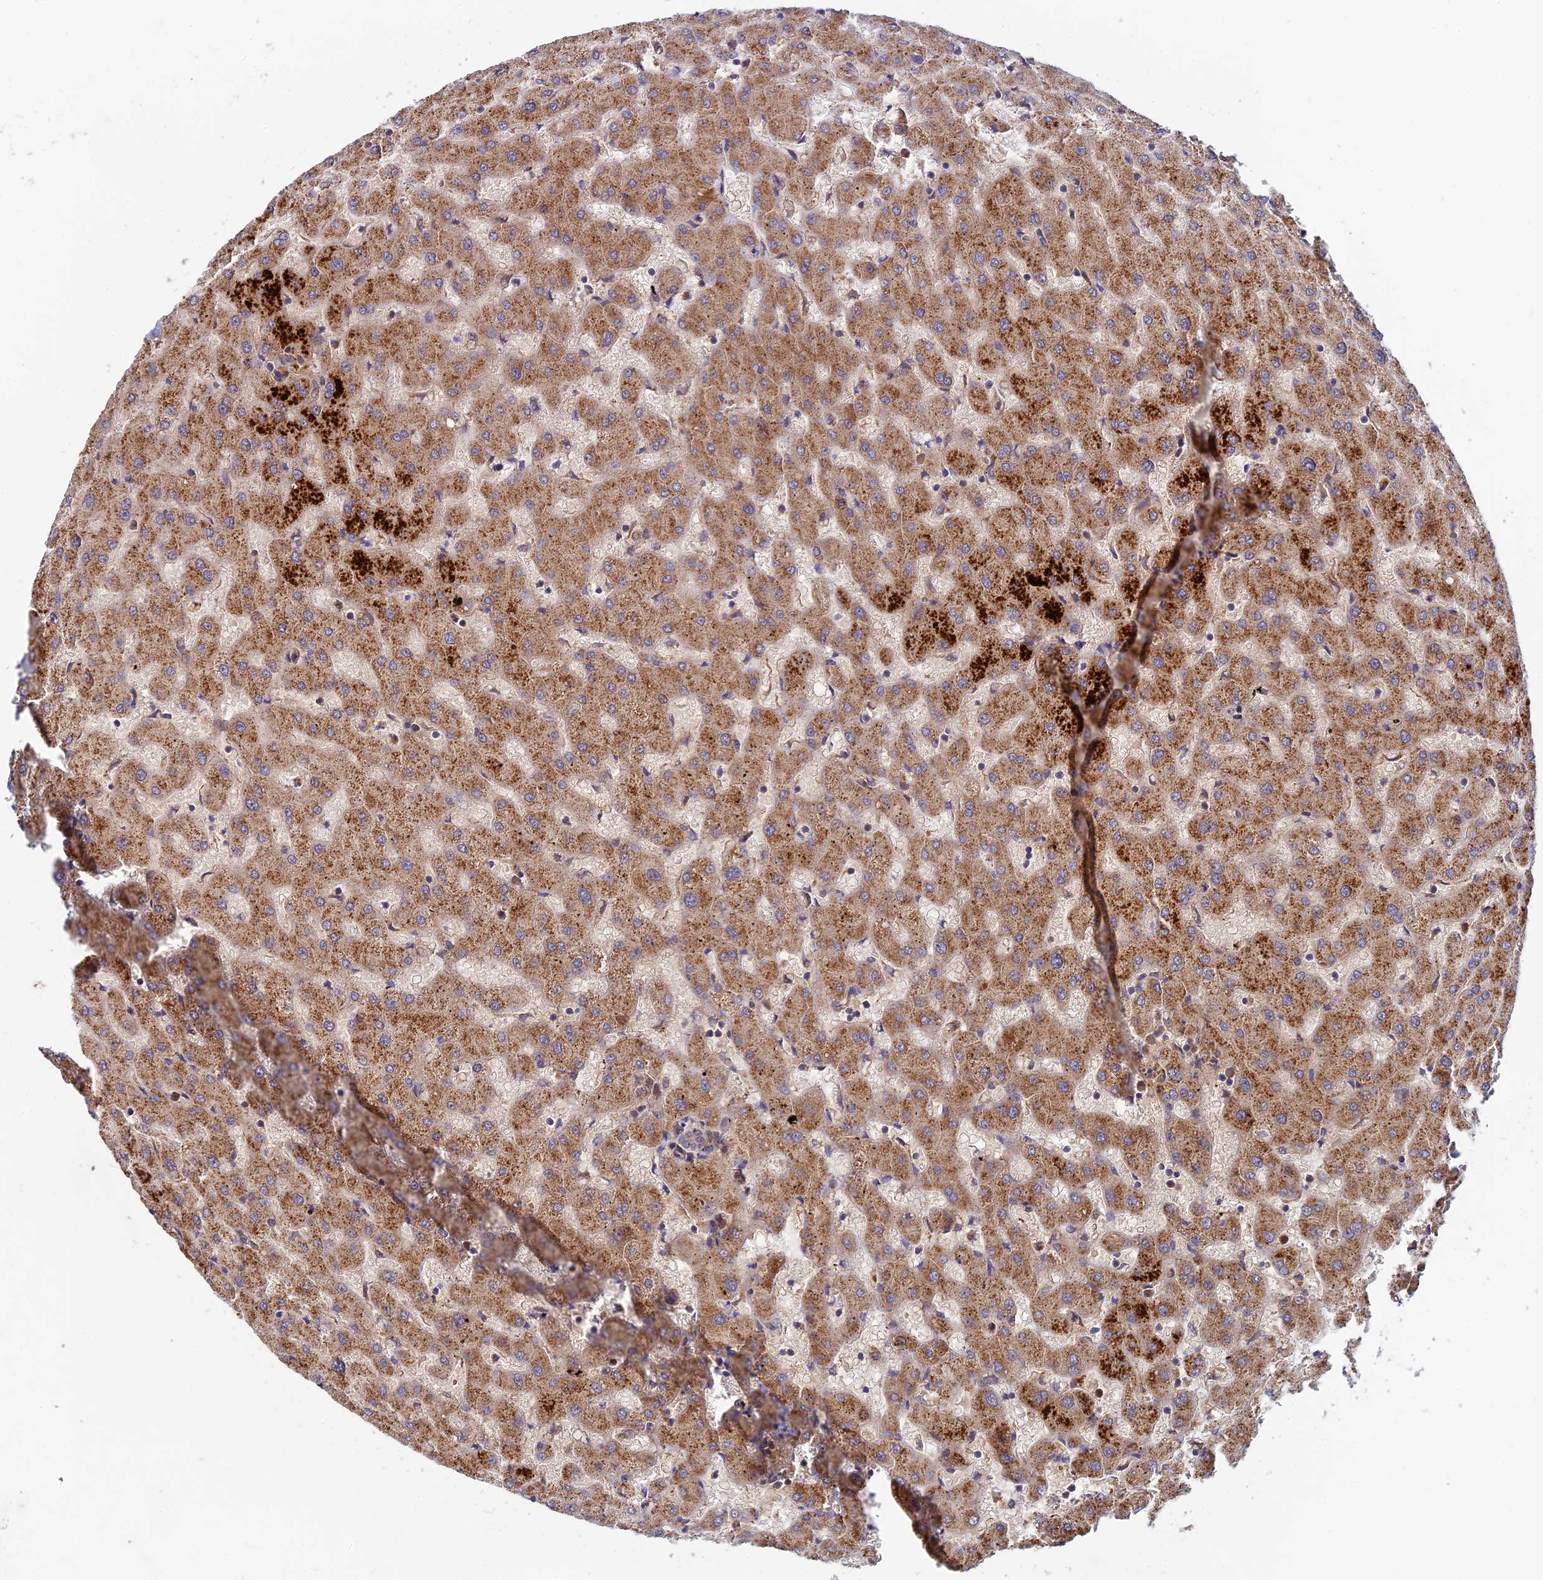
{"staining": {"intensity": "weak", "quantity": "25%-75%", "location": "cytoplasmic/membranous"}, "tissue": "liver", "cell_type": "Cholangiocytes", "image_type": "normal", "snomed": [{"axis": "morphology", "description": "Normal tissue, NOS"}, {"axis": "topography", "description": "Liver"}], "caption": "An immunohistochemistry (IHC) image of benign tissue is shown. Protein staining in brown labels weak cytoplasmic/membranous positivity in liver within cholangiocytes.", "gene": "FAM151B", "patient": {"sex": "female", "age": 63}}